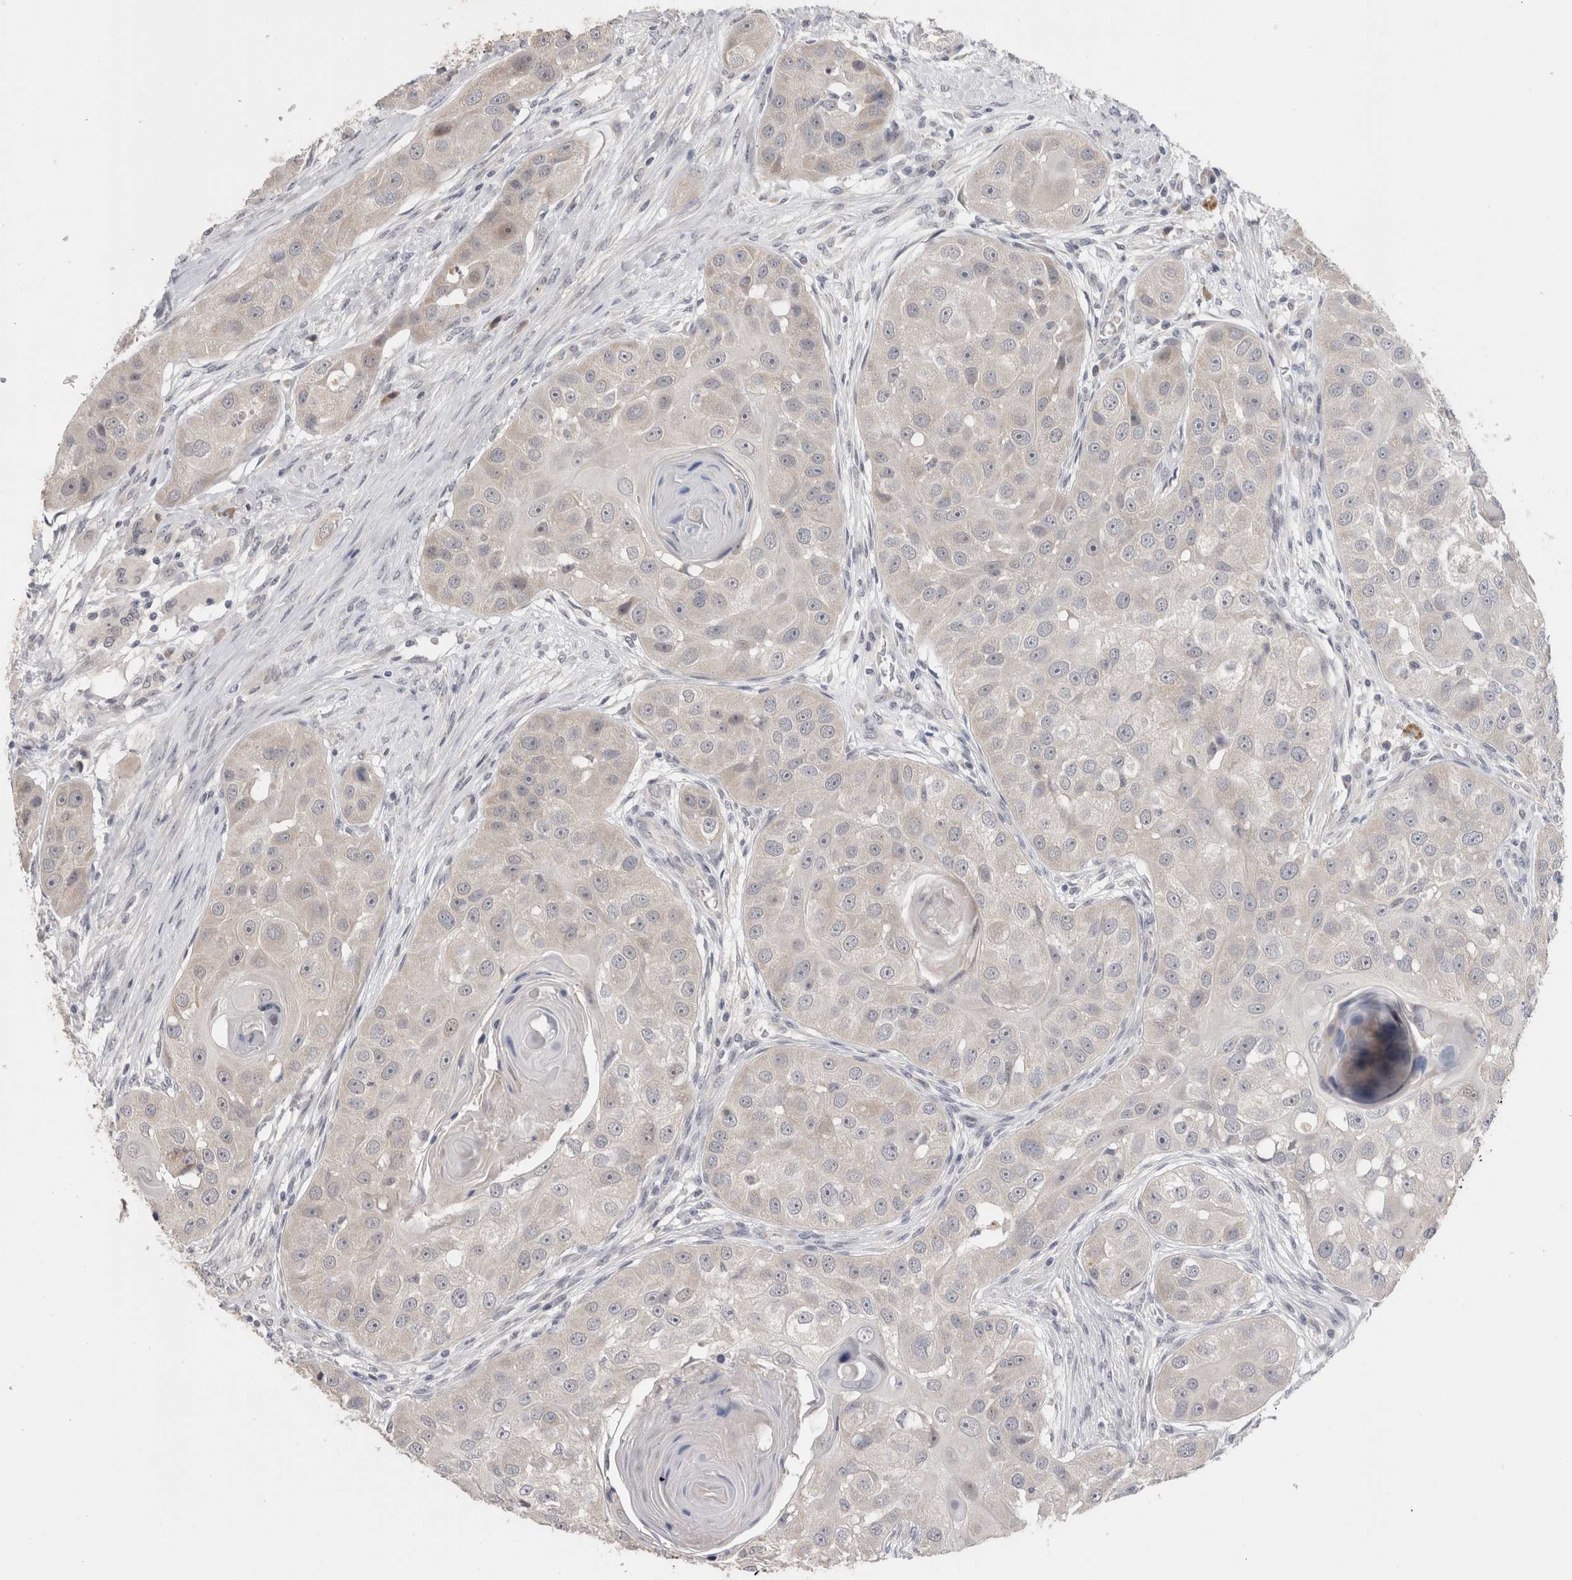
{"staining": {"intensity": "negative", "quantity": "none", "location": "none"}, "tissue": "head and neck cancer", "cell_type": "Tumor cells", "image_type": "cancer", "snomed": [{"axis": "morphology", "description": "Normal tissue, NOS"}, {"axis": "morphology", "description": "Squamous cell carcinoma, NOS"}, {"axis": "topography", "description": "Skeletal muscle"}, {"axis": "topography", "description": "Head-Neck"}], "caption": "This is a histopathology image of IHC staining of head and neck cancer (squamous cell carcinoma), which shows no expression in tumor cells.", "gene": "CRYBG1", "patient": {"sex": "male", "age": 51}}